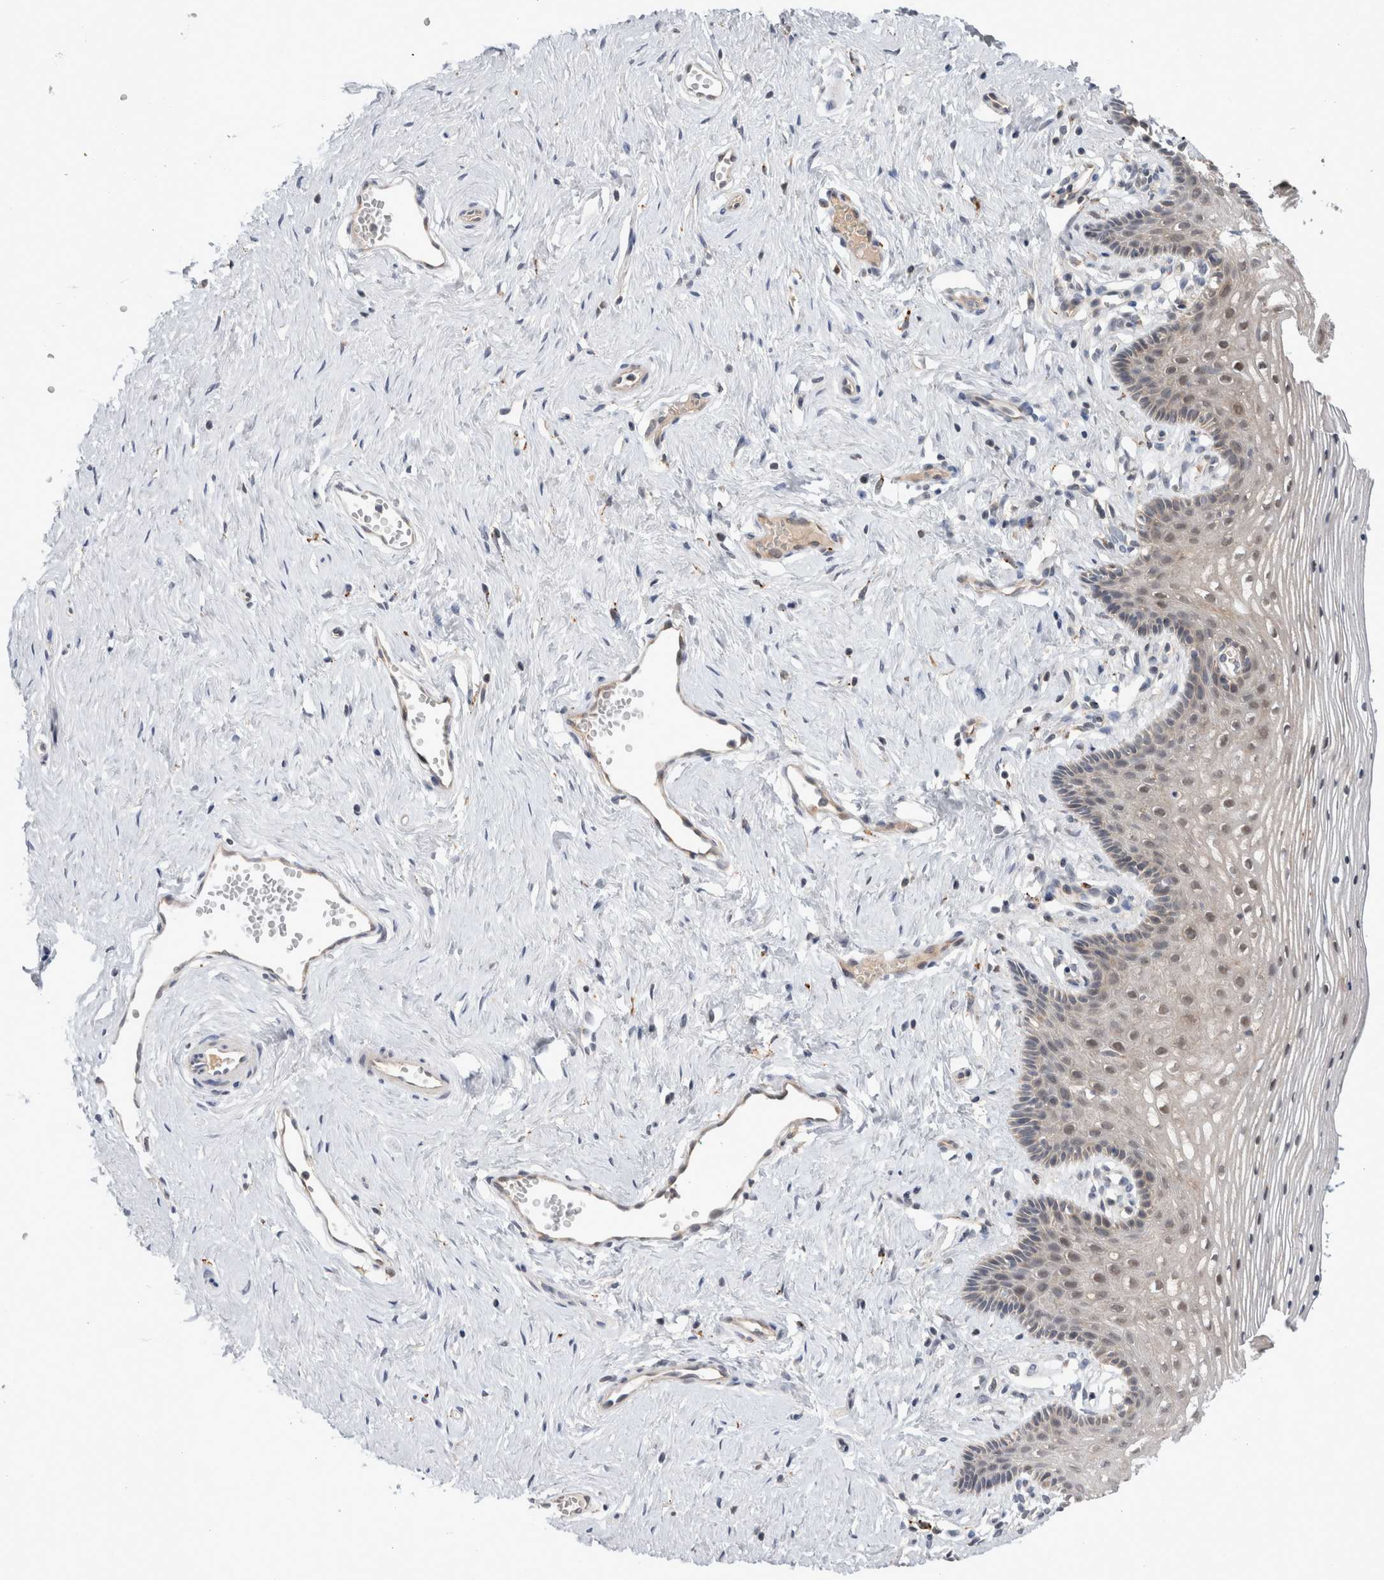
{"staining": {"intensity": "weak", "quantity": "<25%", "location": "cytoplasmic/membranous"}, "tissue": "vagina", "cell_type": "Squamous epithelial cells", "image_type": "normal", "snomed": [{"axis": "morphology", "description": "Normal tissue, NOS"}, {"axis": "topography", "description": "Vagina"}], "caption": "This is a histopathology image of immunohistochemistry staining of benign vagina, which shows no staining in squamous epithelial cells.", "gene": "MRPL37", "patient": {"sex": "female", "age": 32}}